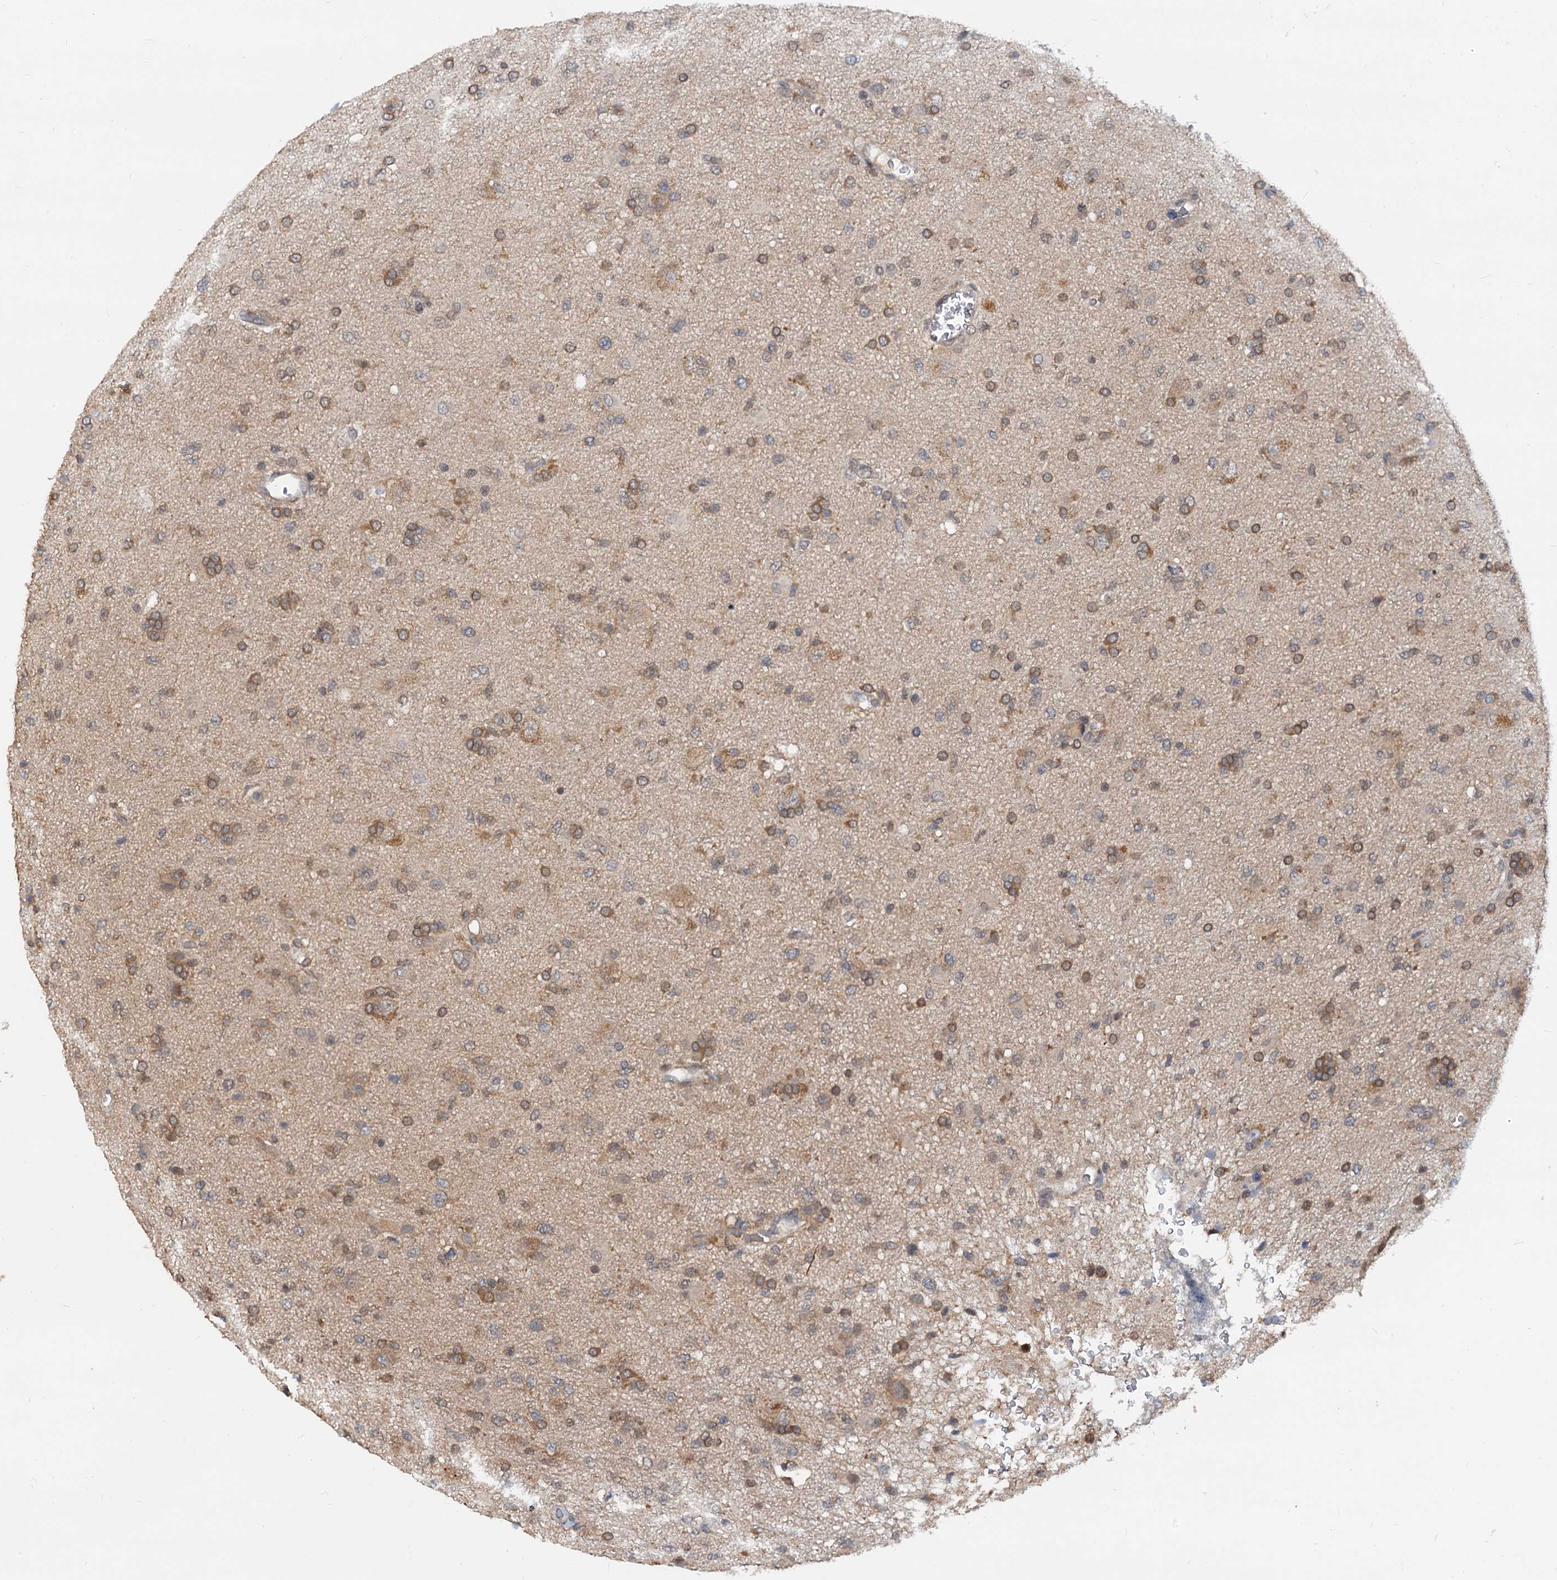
{"staining": {"intensity": "moderate", "quantity": ">75%", "location": "cytoplasmic/membranous"}, "tissue": "glioma", "cell_type": "Tumor cells", "image_type": "cancer", "snomed": [{"axis": "morphology", "description": "Glioma, malignant, High grade"}, {"axis": "topography", "description": "Brain"}], "caption": "Approximately >75% of tumor cells in human glioma display moderate cytoplasmic/membranous protein staining as visualized by brown immunohistochemical staining.", "gene": "PTGES3", "patient": {"sex": "female", "age": 57}}